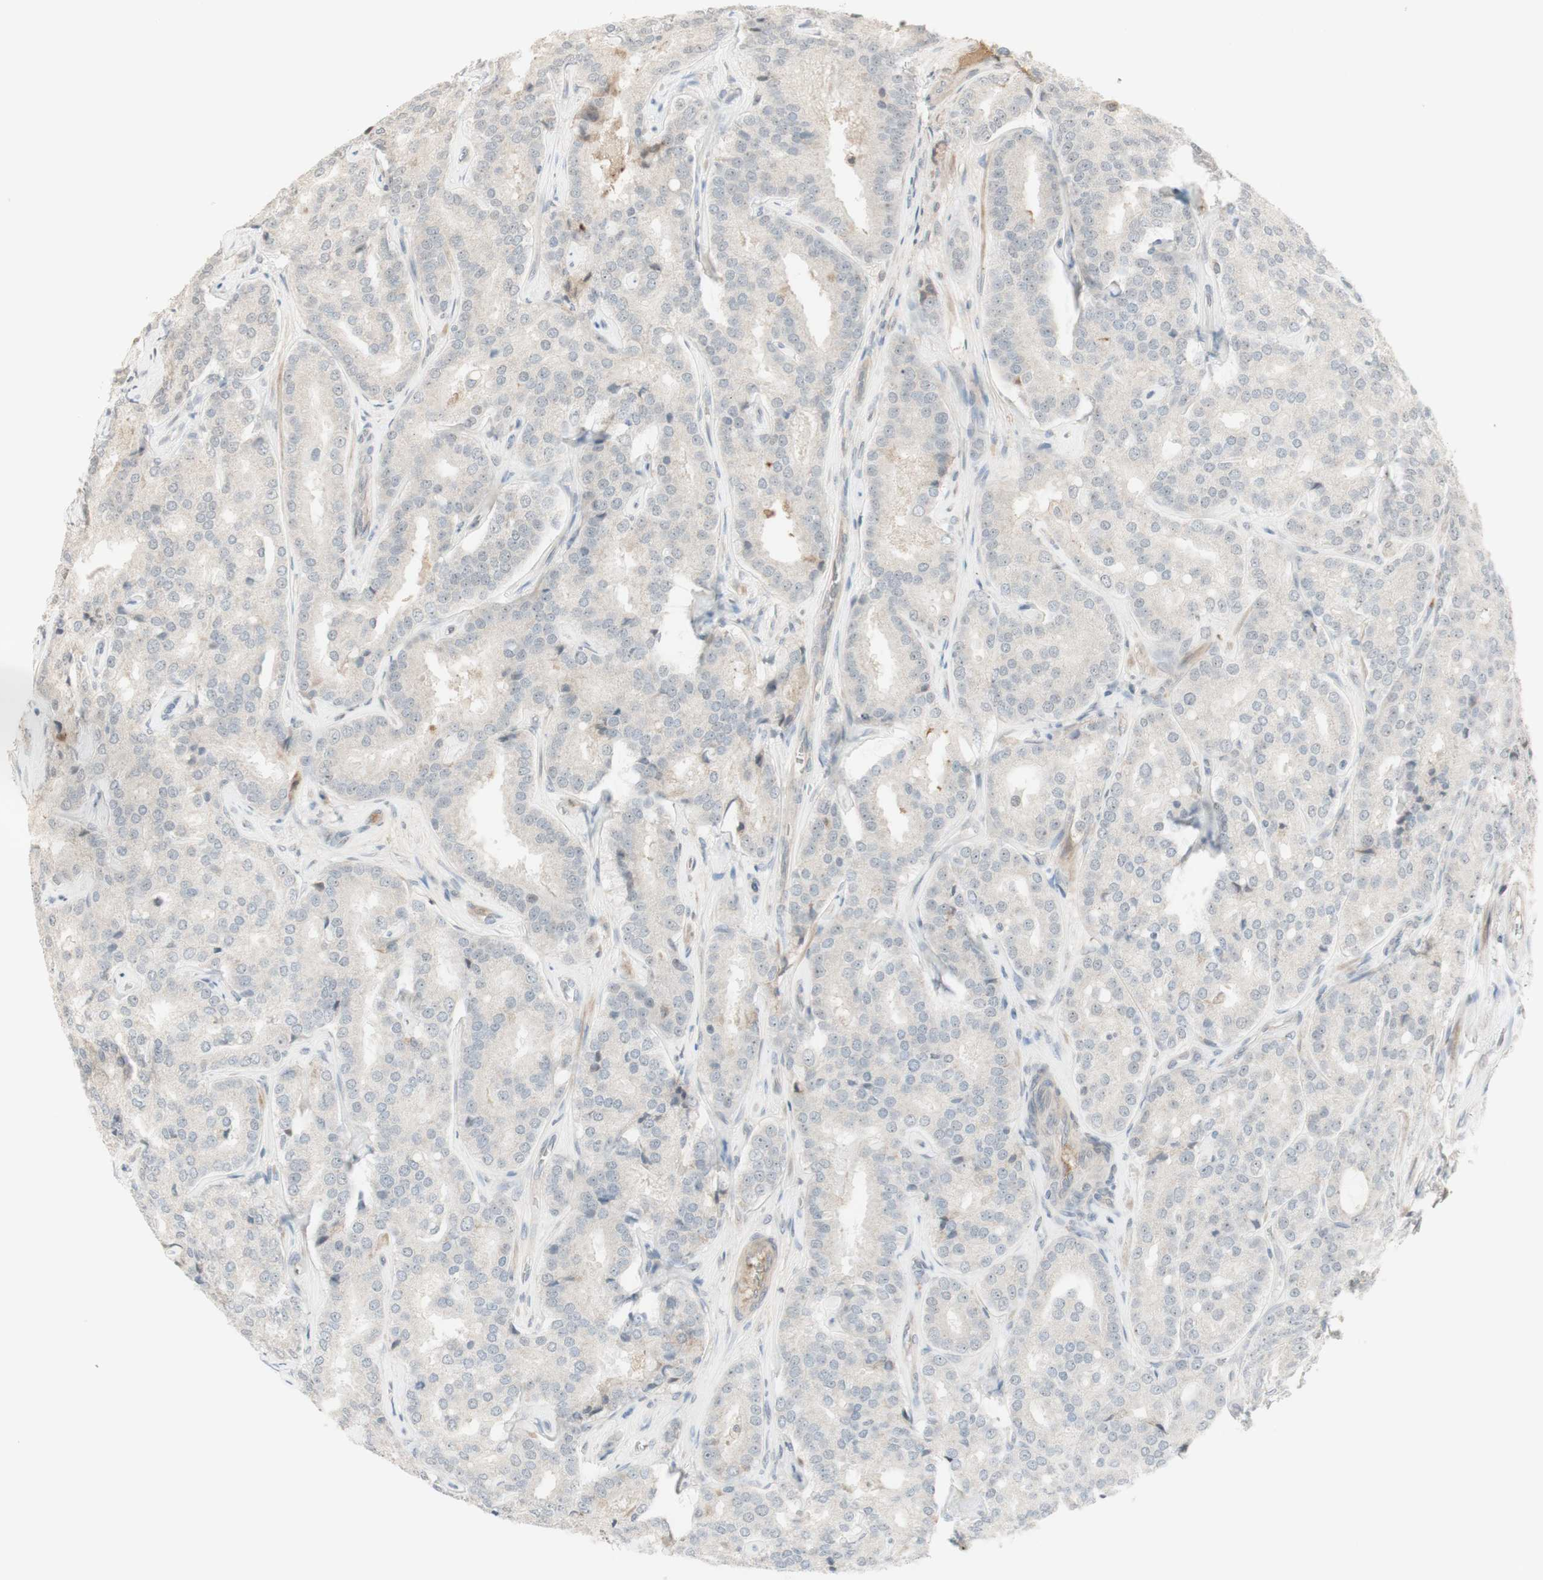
{"staining": {"intensity": "negative", "quantity": "none", "location": "none"}, "tissue": "prostate cancer", "cell_type": "Tumor cells", "image_type": "cancer", "snomed": [{"axis": "morphology", "description": "Adenocarcinoma, High grade"}, {"axis": "topography", "description": "Prostate"}], "caption": "Tumor cells show no significant positivity in prostate cancer.", "gene": "PLCD4", "patient": {"sex": "male", "age": 65}}